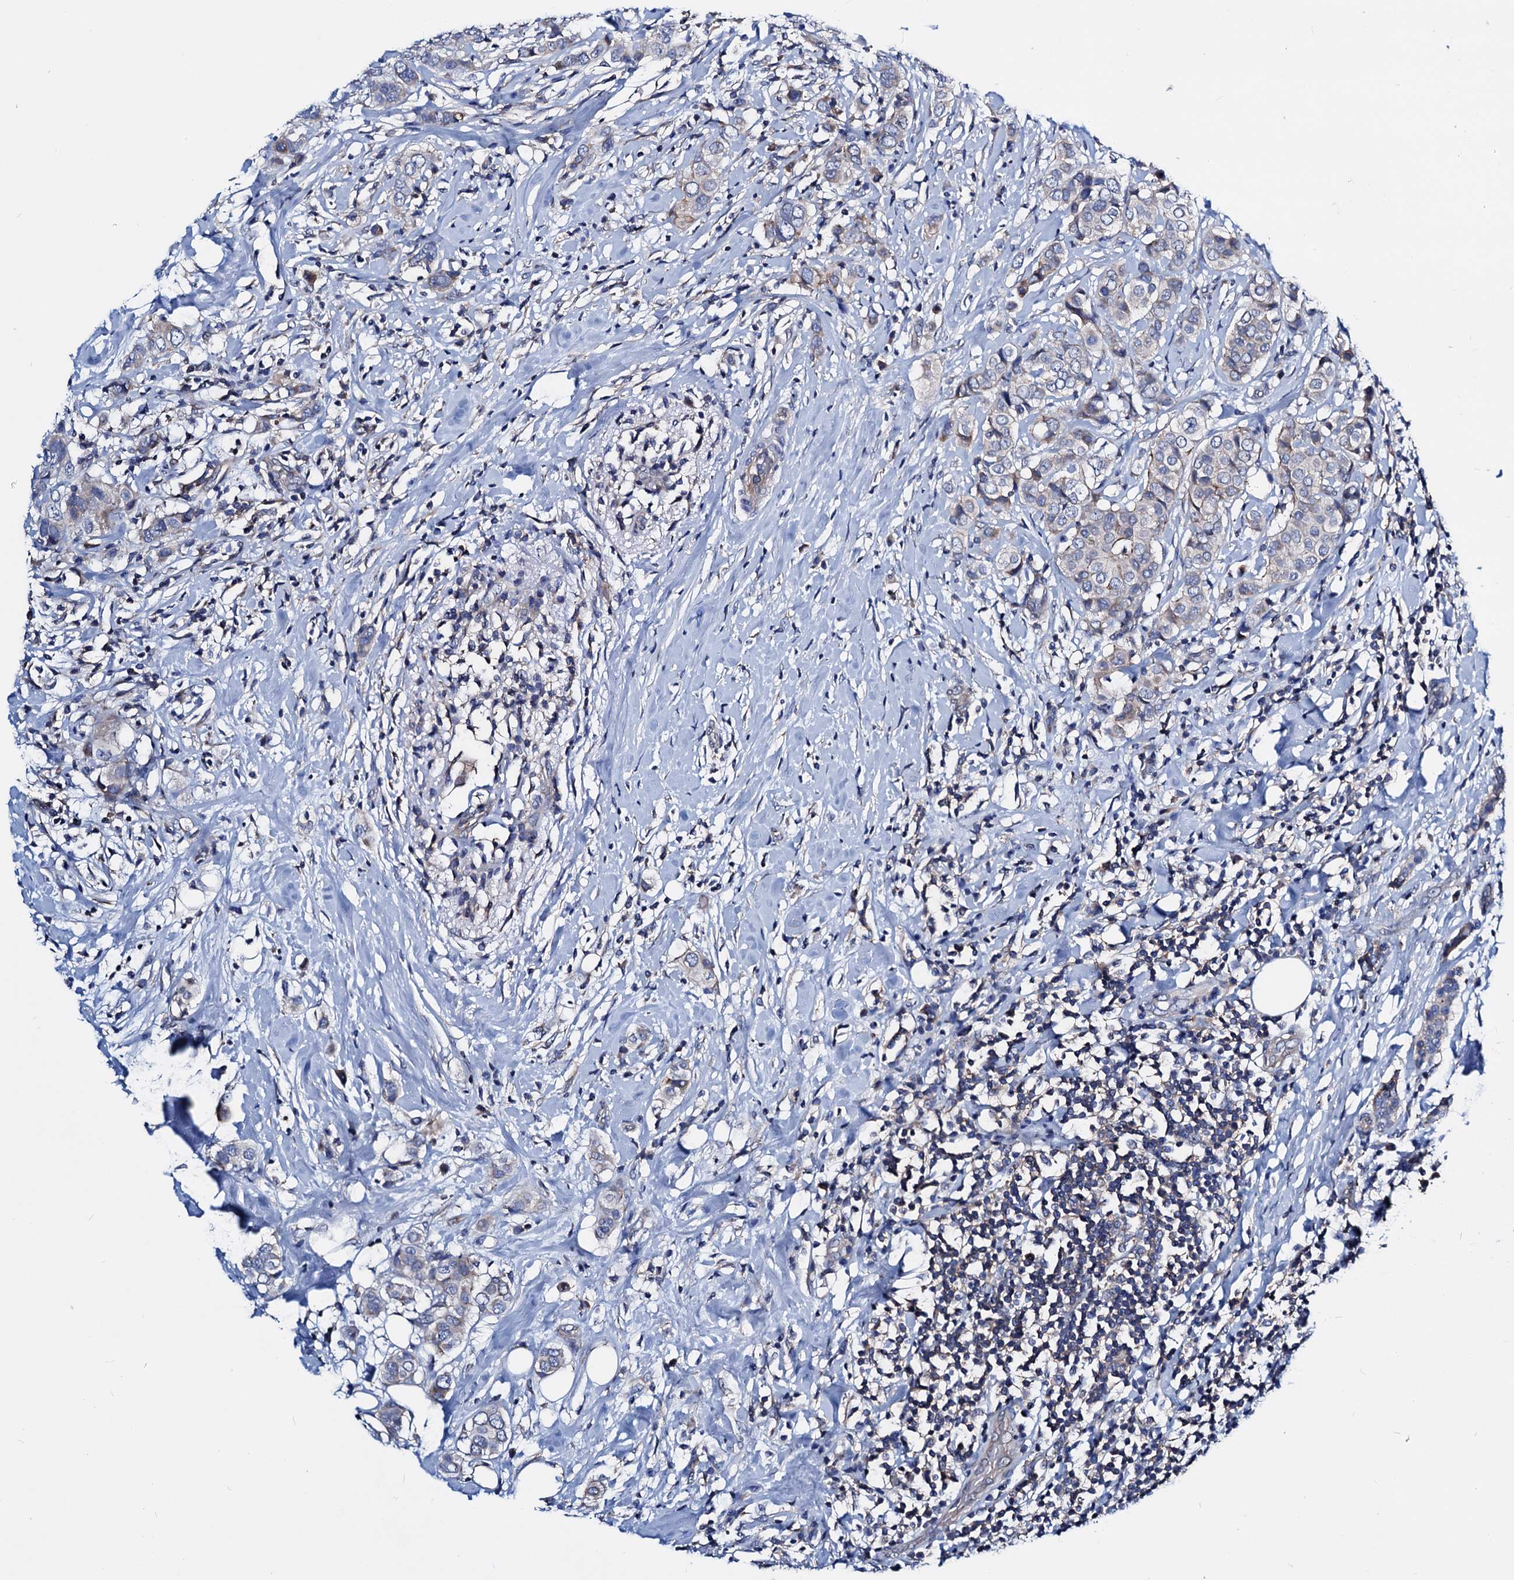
{"staining": {"intensity": "negative", "quantity": "none", "location": "none"}, "tissue": "breast cancer", "cell_type": "Tumor cells", "image_type": "cancer", "snomed": [{"axis": "morphology", "description": "Lobular carcinoma"}, {"axis": "topography", "description": "Breast"}], "caption": "Protein analysis of breast cancer (lobular carcinoma) displays no significant expression in tumor cells.", "gene": "GCOM1", "patient": {"sex": "female", "age": 51}}